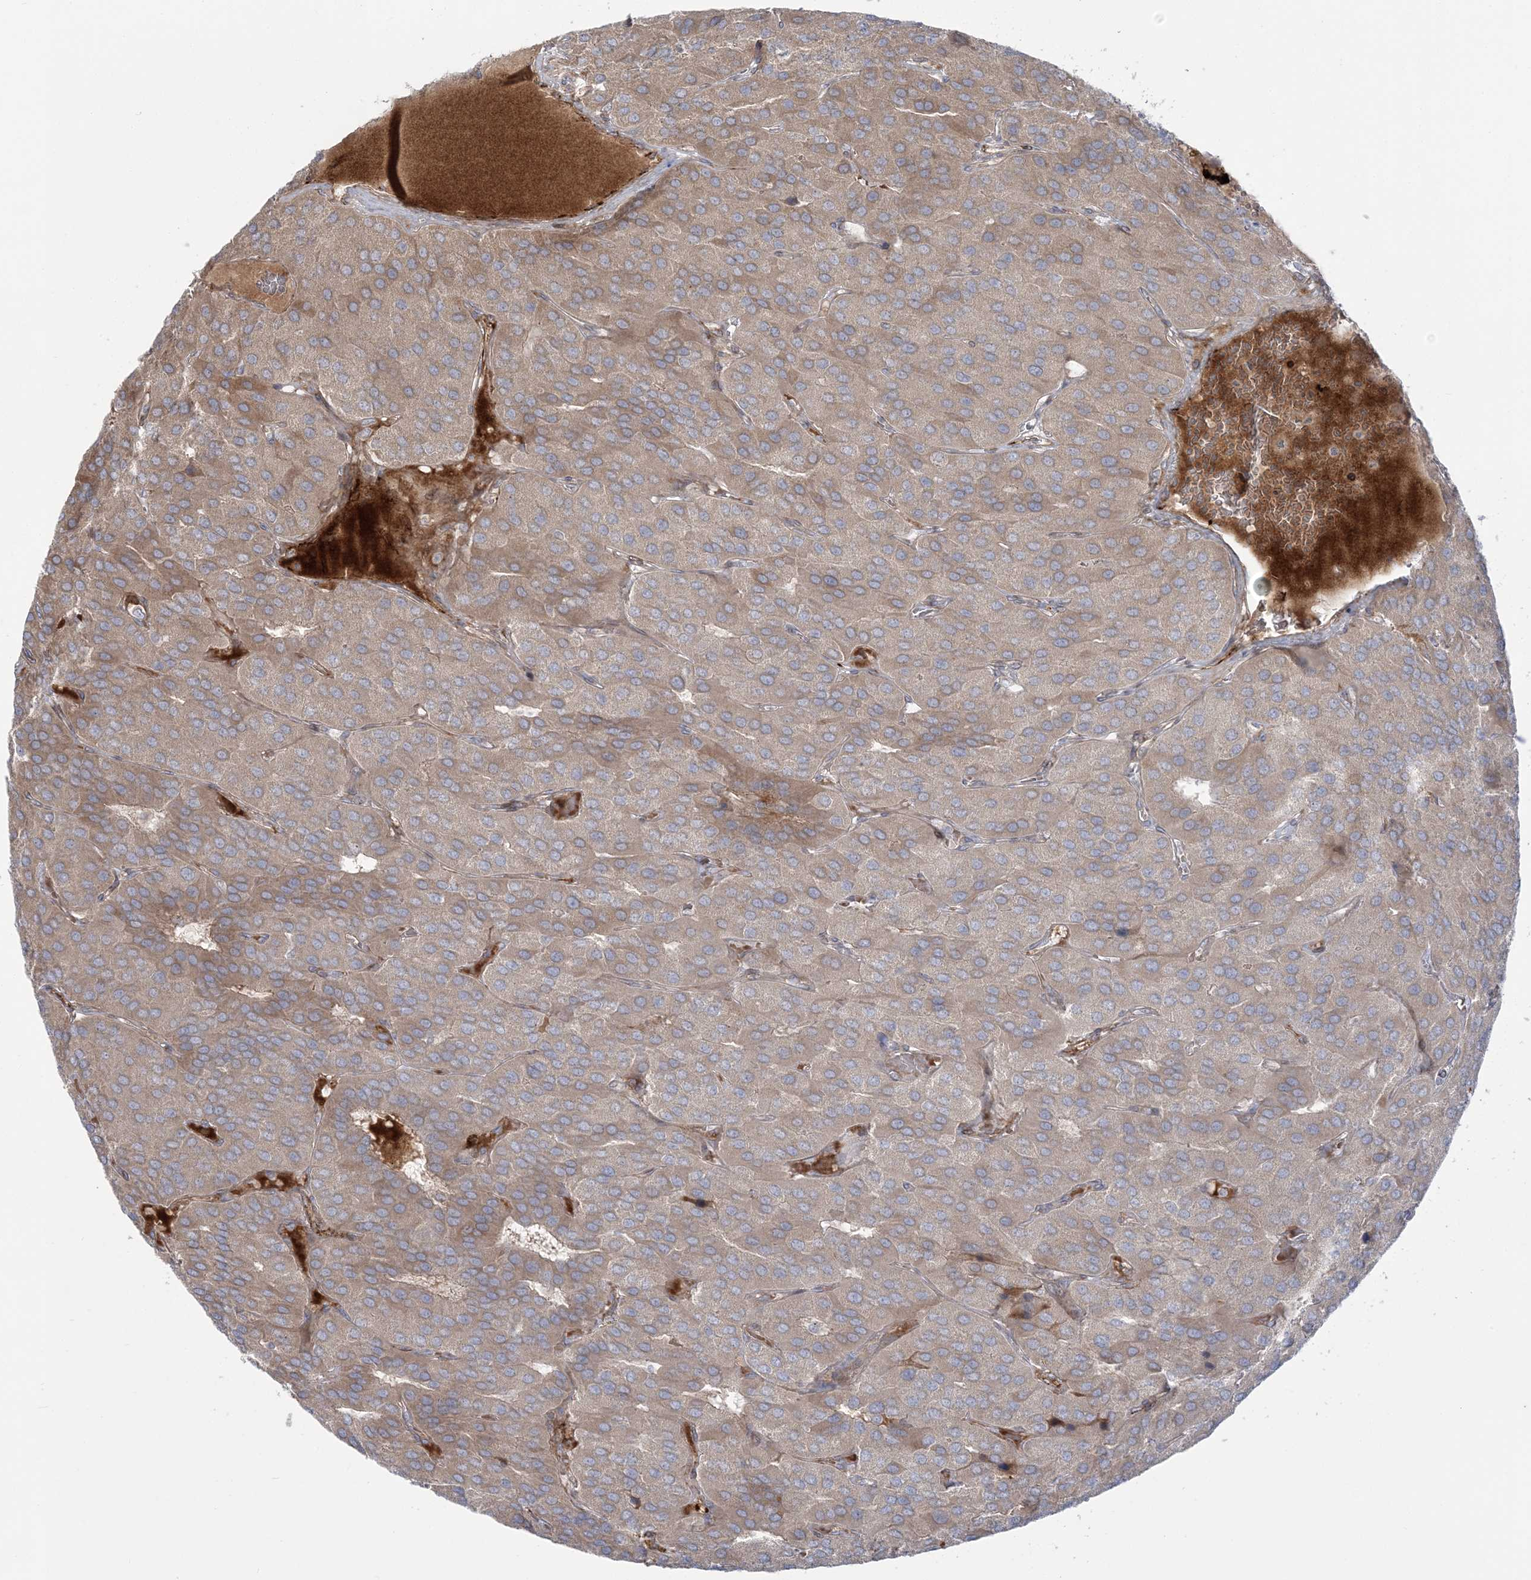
{"staining": {"intensity": "weak", "quantity": "25%-75%", "location": "cytoplasmic/membranous"}, "tissue": "parathyroid gland", "cell_type": "Glandular cells", "image_type": "normal", "snomed": [{"axis": "morphology", "description": "Normal tissue, NOS"}, {"axis": "morphology", "description": "Adenoma, NOS"}, {"axis": "topography", "description": "Parathyroid gland"}], "caption": "This is a micrograph of immunohistochemistry staining of normal parathyroid gland, which shows weak staining in the cytoplasmic/membranous of glandular cells.", "gene": "NUDT9", "patient": {"sex": "female", "age": 86}}